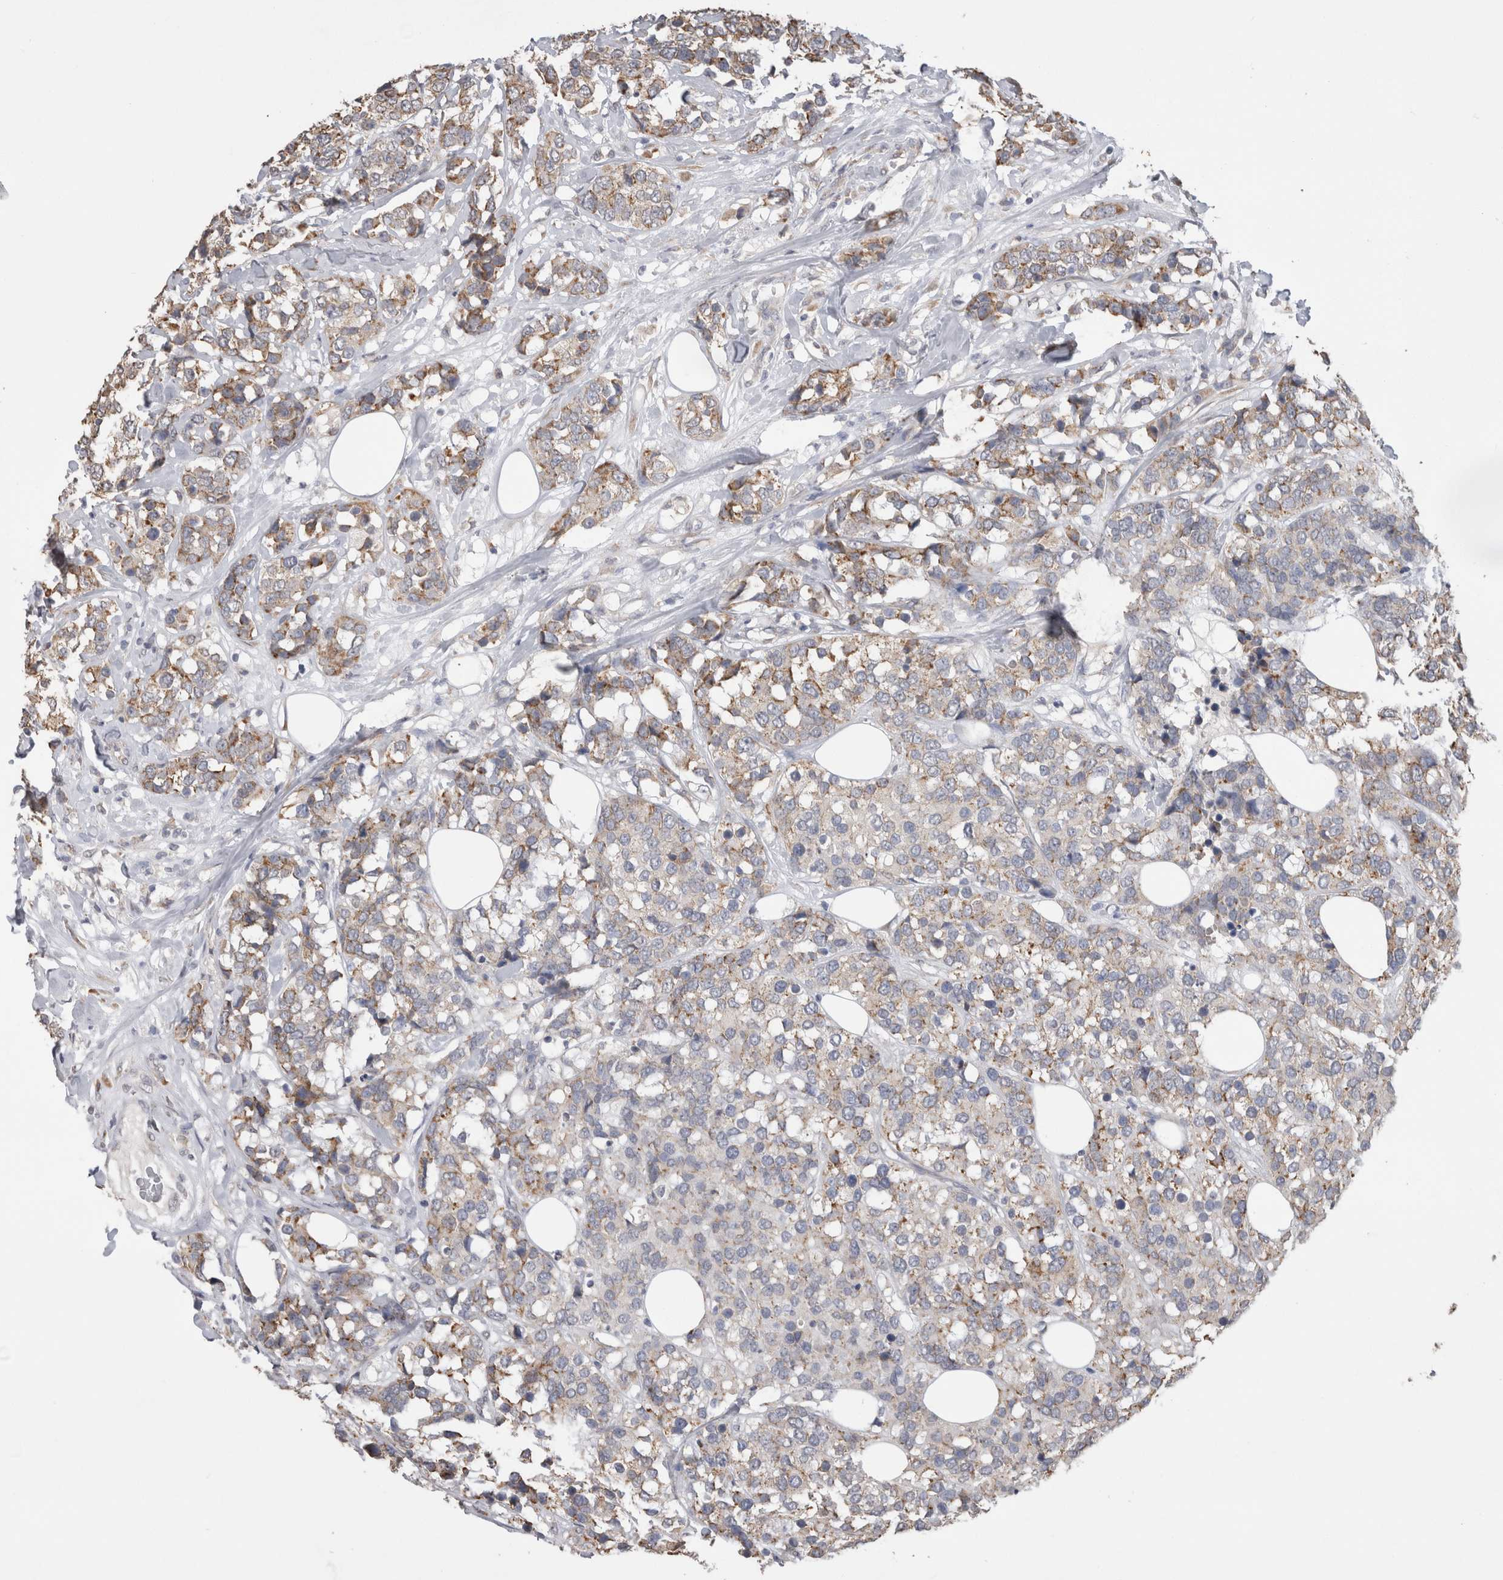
{"staining": {"intensity": "weak", "quantity": "25%-75%", "location": "cytoplasmic/membranous"}, "tissue": "breast cancer", "cell_type": "Tumor cells", "image_type": "cancer", "snomed": [{"axis": "morphology", "description": "Lobular carcinoma"}, {"axis": "topography", "description": "Breast"}], "caption": "Breast cancer stained with DAB immunohistochemistry displays low levels of weak cytoplasmic/membranous positivity in approximately 25%-75% of tumor cells.", "gene": "NOMO1", "patient": {"sex": "female", "age": 59}}